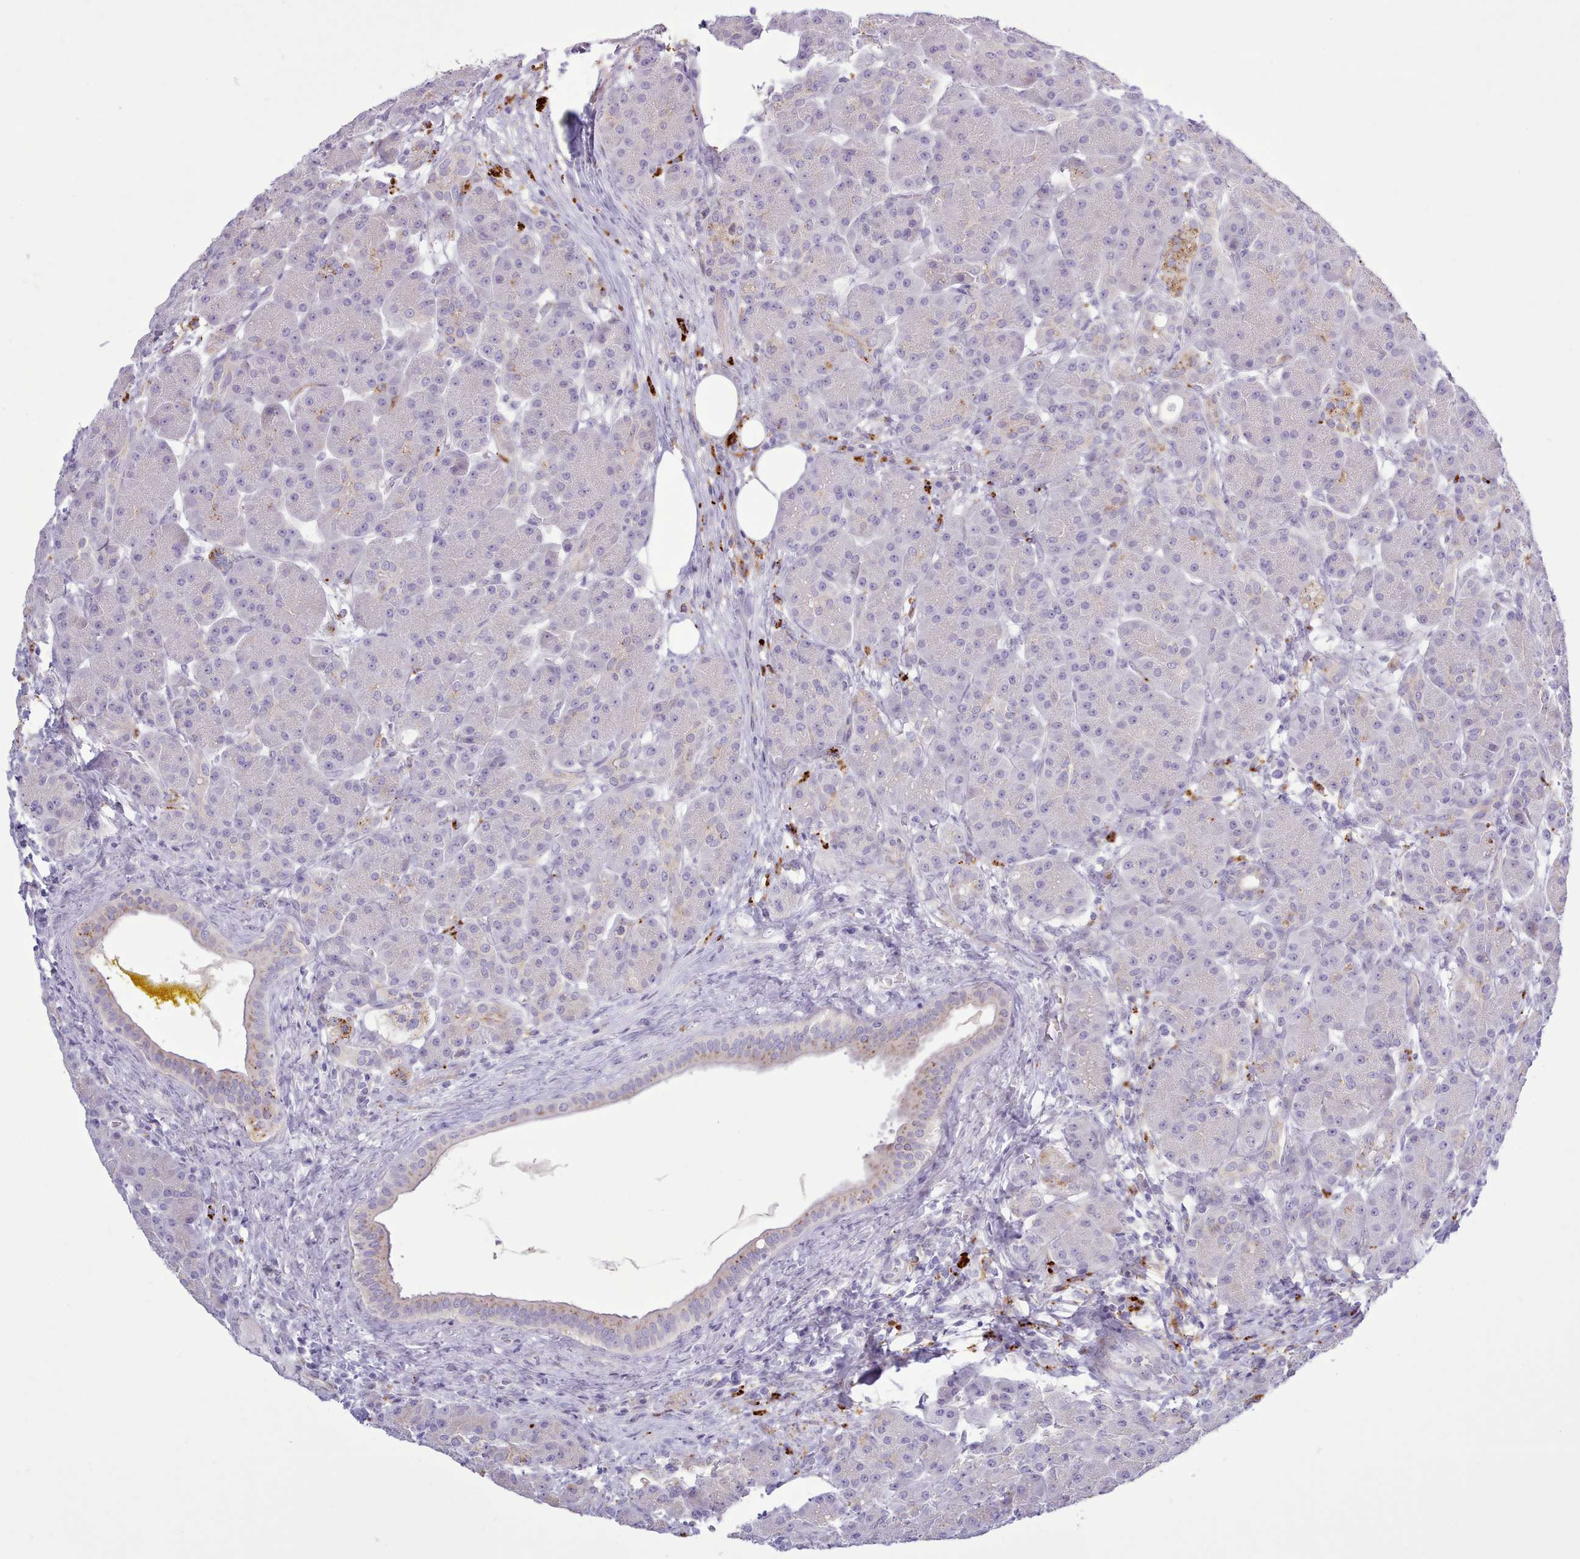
{"staining": {"intensity": "weak", "quantity": "<25%", "location": "cytoplasmic/membranous"}, "tissue": "pancreas", "cell_type": "Exocrine glandular cells", "image_type": "normal", "snomed": [{"axis": "morphology", "description": "Normal tissue, NOS"}, {"axis": "topography", "description": "Pancreas"}], "caption": "The photomicrograph displays no significant expression in exocrine glandular cells of pancreas.", "gene": "SRD5A1", "patient": {"sex": "male", "age": 63}}